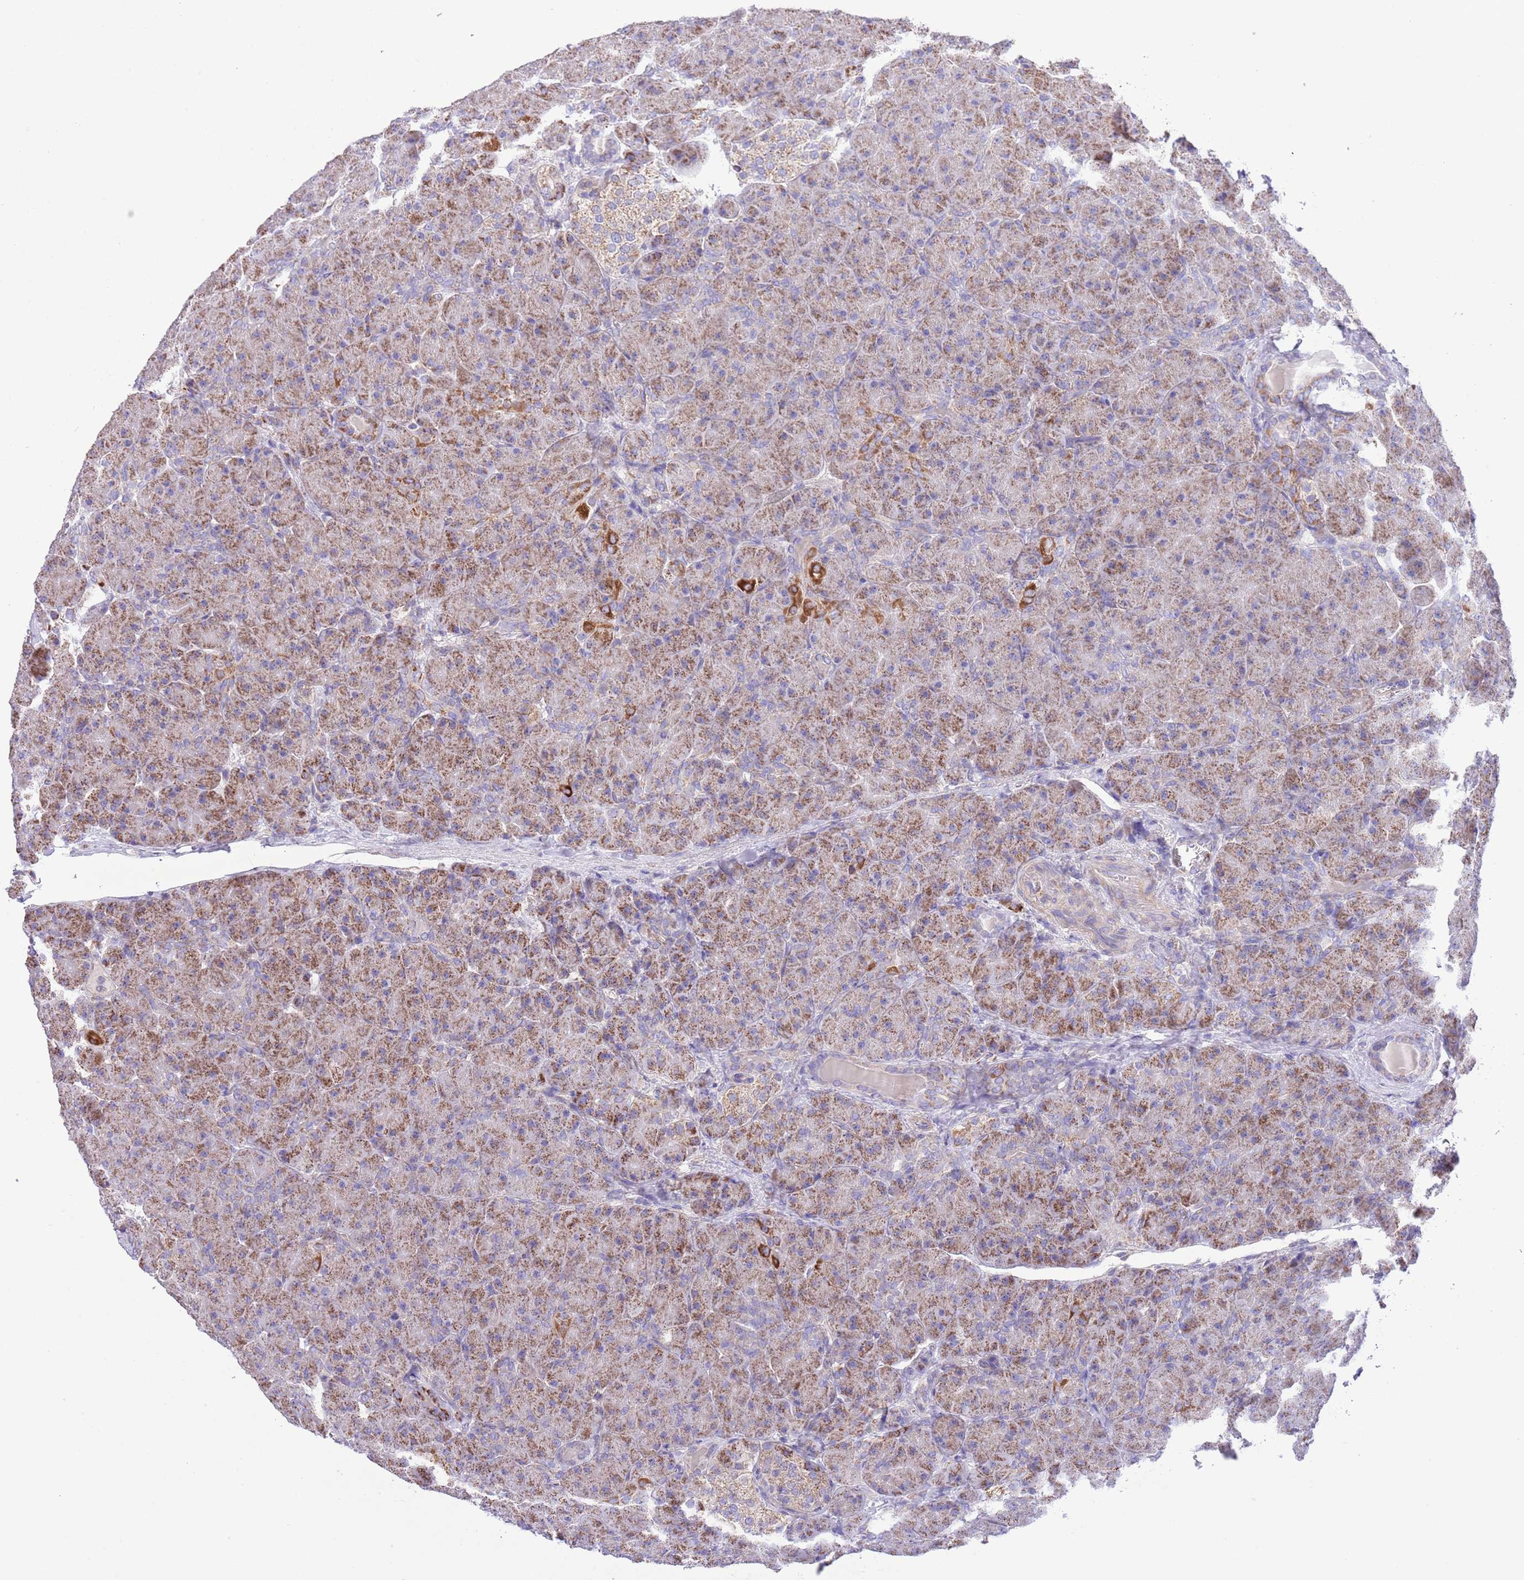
{"staining": {"intensity": "moderate", "quantity": ">75%", "location": "cytoplasmic/membranous"}, "tissue": "pancreas", "cell_type": "Exocrine glandular cells", "image_type": "normal", "snomed": [{"axis": "morphology", "description": "Normal tissue, NOS"}, {"axis": "topography", "description": "Pancreas"}], "caption": "Protein staining displays moderate cytoplasmic/membranous positivity in approximately >75% of exocrine glandular cells in benign pancreas. The staining is performed using DAB brown chromogen to label protein expression. The nuclei are counter-stained blue using hematoxylin.", "gene": "SS18L2", "patient": {"sex": "male", "age": 66}}